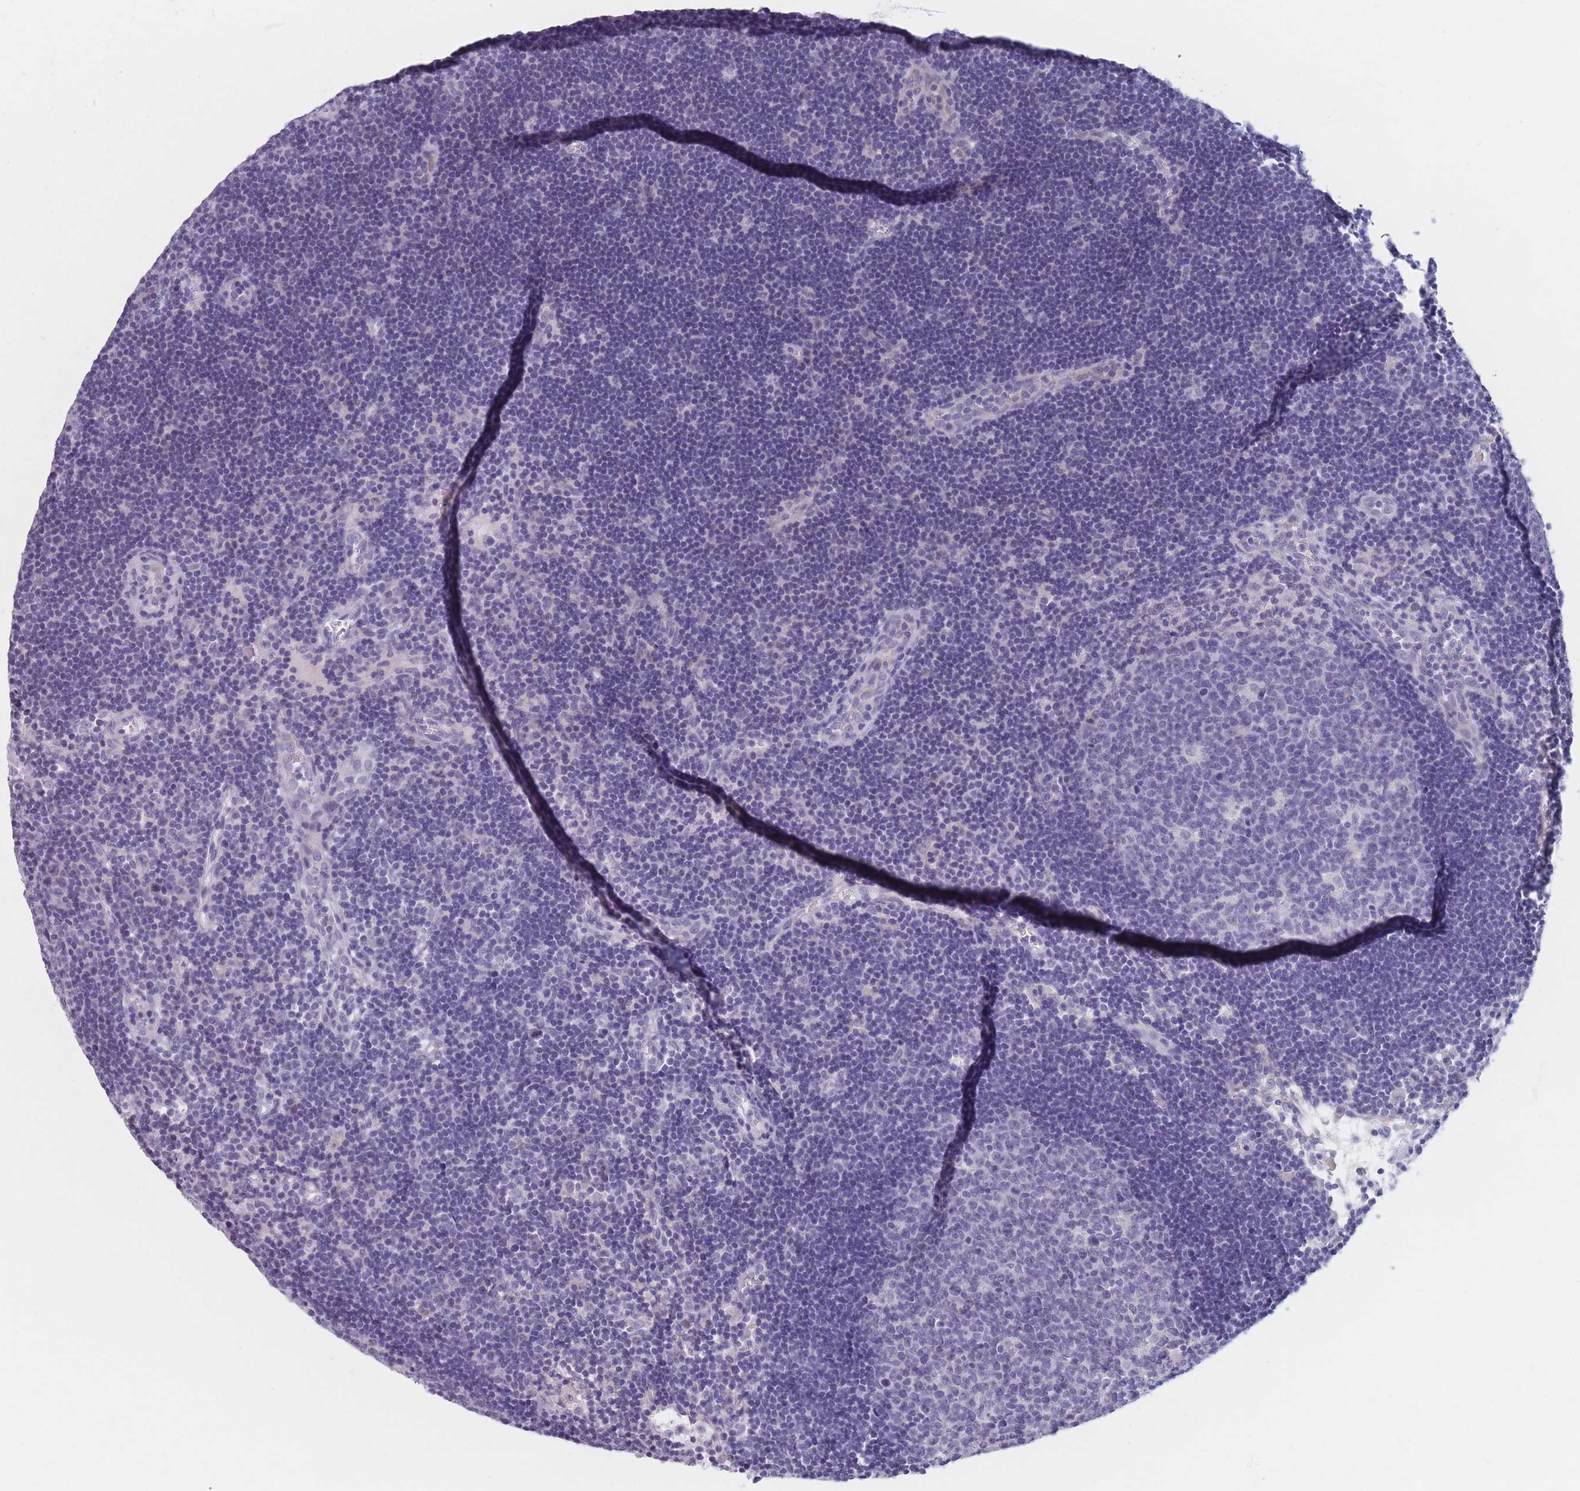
{"staining": {"intensity": "negative", "quantity": "none", "location": "none"}, "tissue": "lymph node", "cell_type": "Germinal center cells", "image_type": "normal", "snomed": [{"axis": "morphology", "description": "Normal tissue, NOS"}, {"axis": "topography", "description": "Lymph node"}], "caption": "Protein analysis of benign lymph node demonstrates no significant positivity in germinal center cells. The staining is performed using DAB brown chromogen with nuclei counter-stained in using hematoxylin.", "gene": "PIGM", "patient": {"sex": "male", "age": 62}}